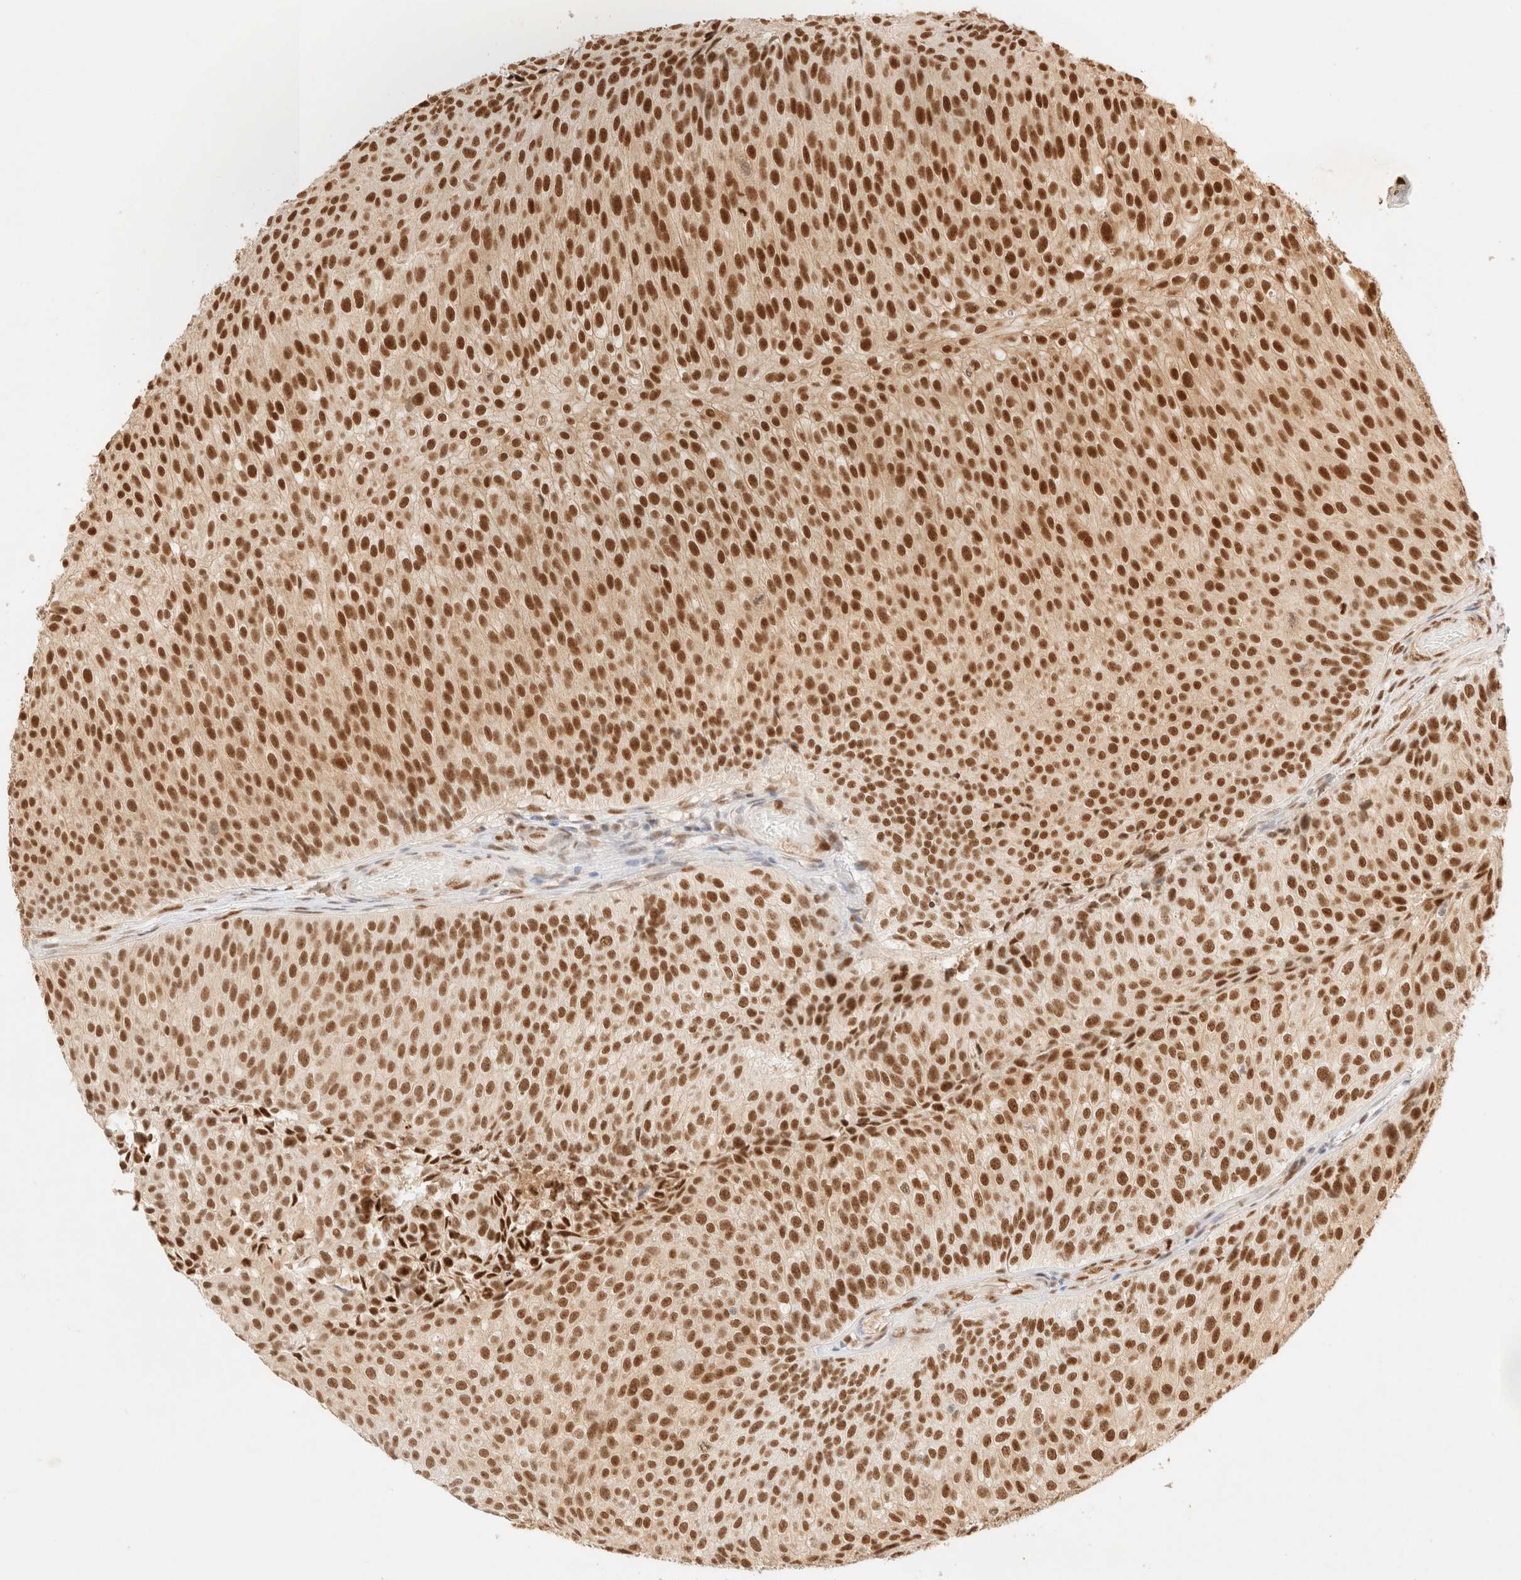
{"staining": {"intensity": "strong", "quantity": ">75%", "location": "nuclear"}, "tissue": "urothelial cancer", "cell_type": "Tumor cells", "image_type": "cancer", "snomed": [{"axis": "morphology", "description": "Urothelial carcinoma, Low grade"}, {"axis": "topography", "description": "Urinary bladder"}], "caption": "Protein expression by IHC shows strong nuclear positivity in about >75% of tumor cells in urothelial cancer.", "gene": "ZNF768", "patient": {"sex": "male", "age": 86}}